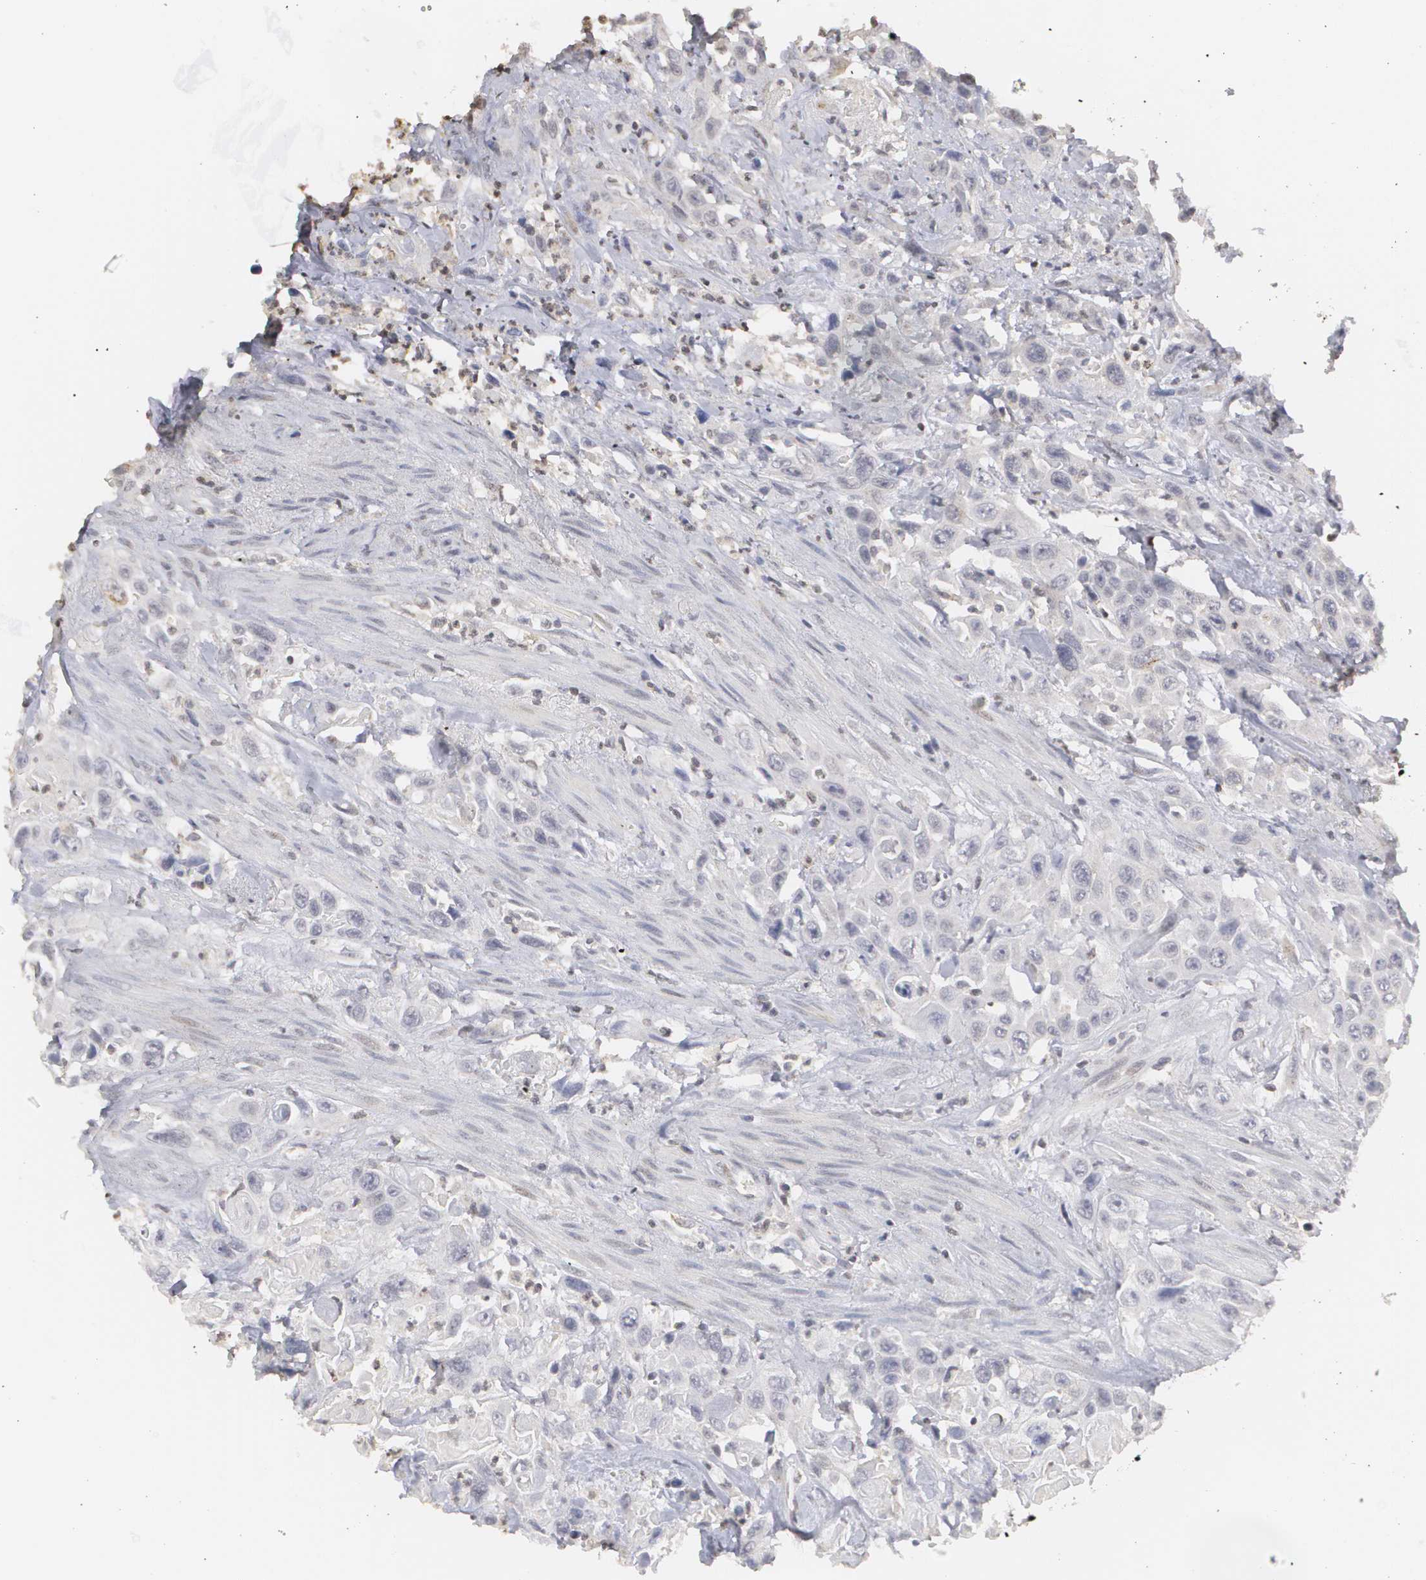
{"staining": {"intensity": "negative", "quantity": "none", "location": "none"}, "tissue": "urothelial cancer", "cell_type": "Tumor cells", "image_type": "cancer", "snomed": [{"axis": "morphology", "description": "Urothelial carcinoma, High grade"}, {"axis": "topography", "description": "Urinary bladder"}], "caption": "Immunohistochemistry of high-grade urothelial carcinoma exhibits no staining in tumor cells.", "gene": "CLDN2", "patient": {"sex": "female", "age": 84}}